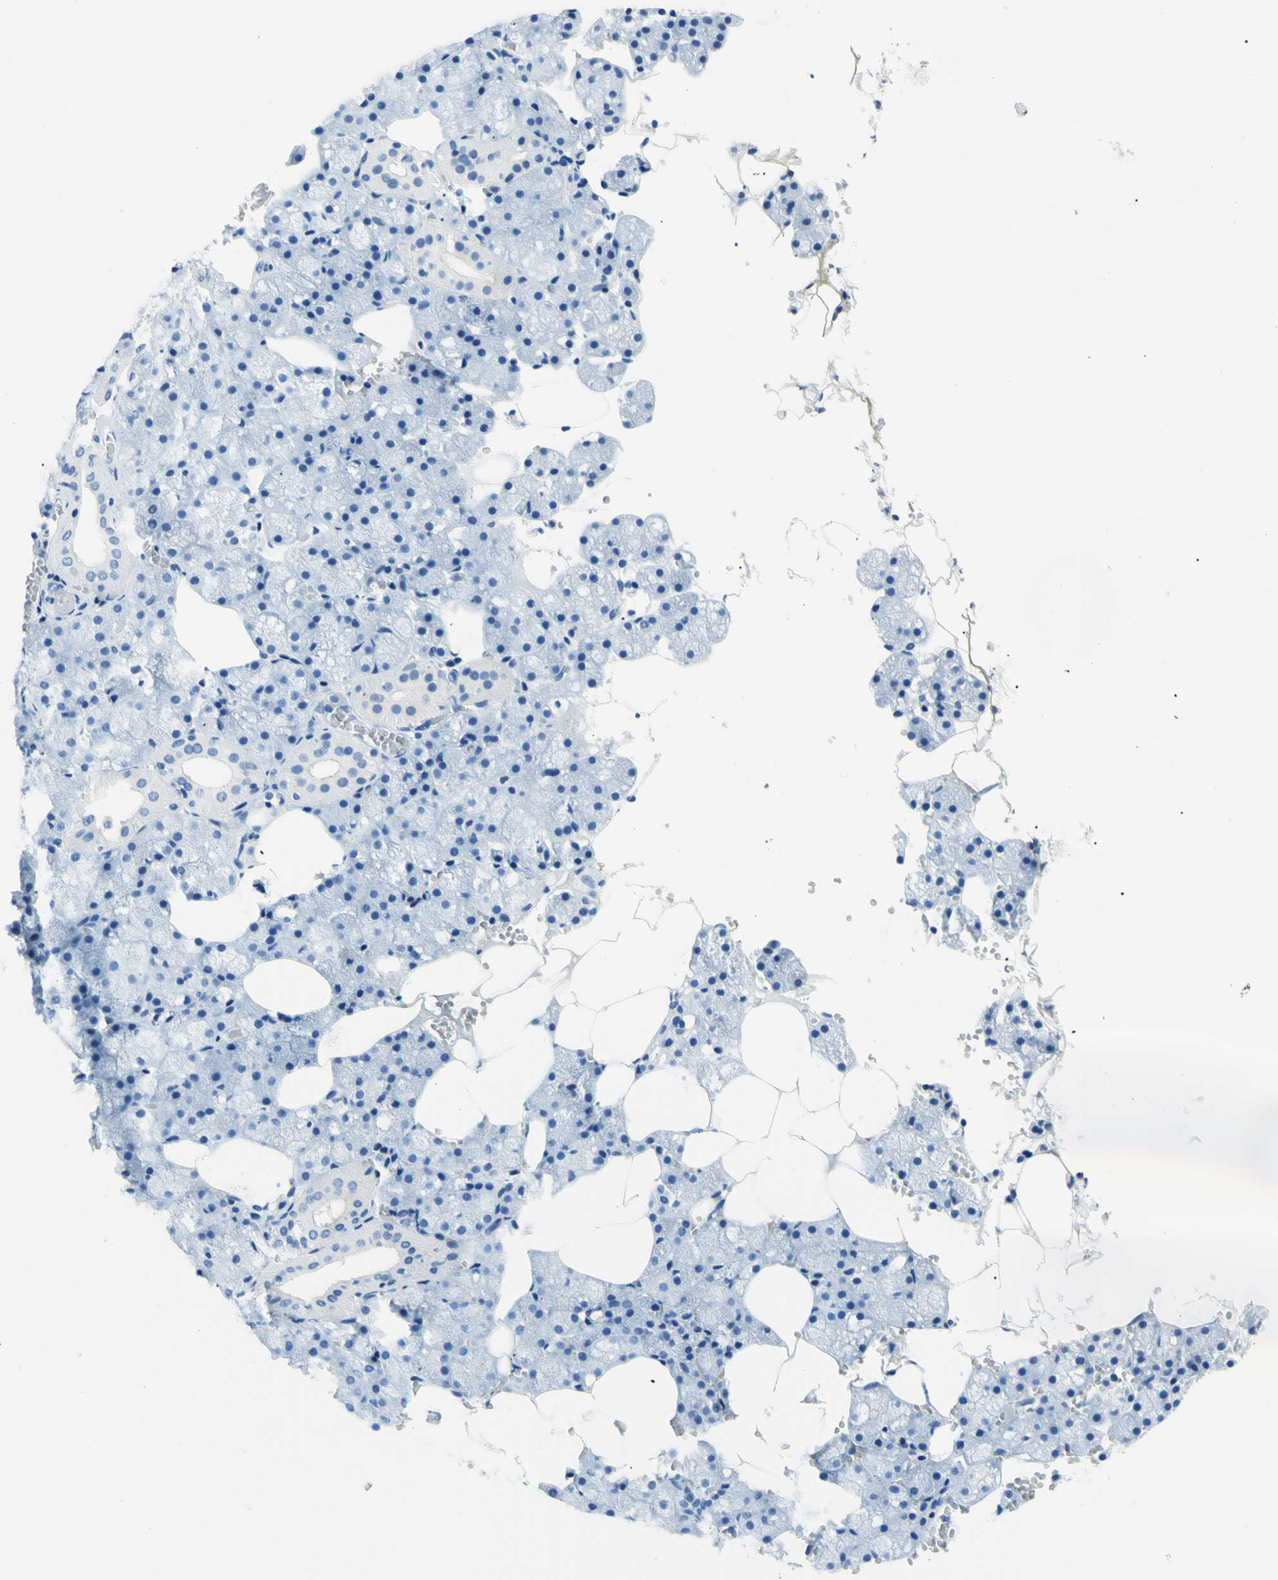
{"staining": {"intensity": "negative", "quantity": "none", "location": "none"}, "tissue": "salivary gland", "cell_type": "Glandular cells", "image_type": "normal", "snomed": [{"axis": "morphology", "description": "Normal tissue, NOS"}, {"axis": "topography", "description": "Salivary gland"}], "caption": "Immunohistochemistry of unremarkable human salivary gland displays no positivity in glandular cells.", "gene": "HPCA", "patient": {"sex": "male", "age": 62}}